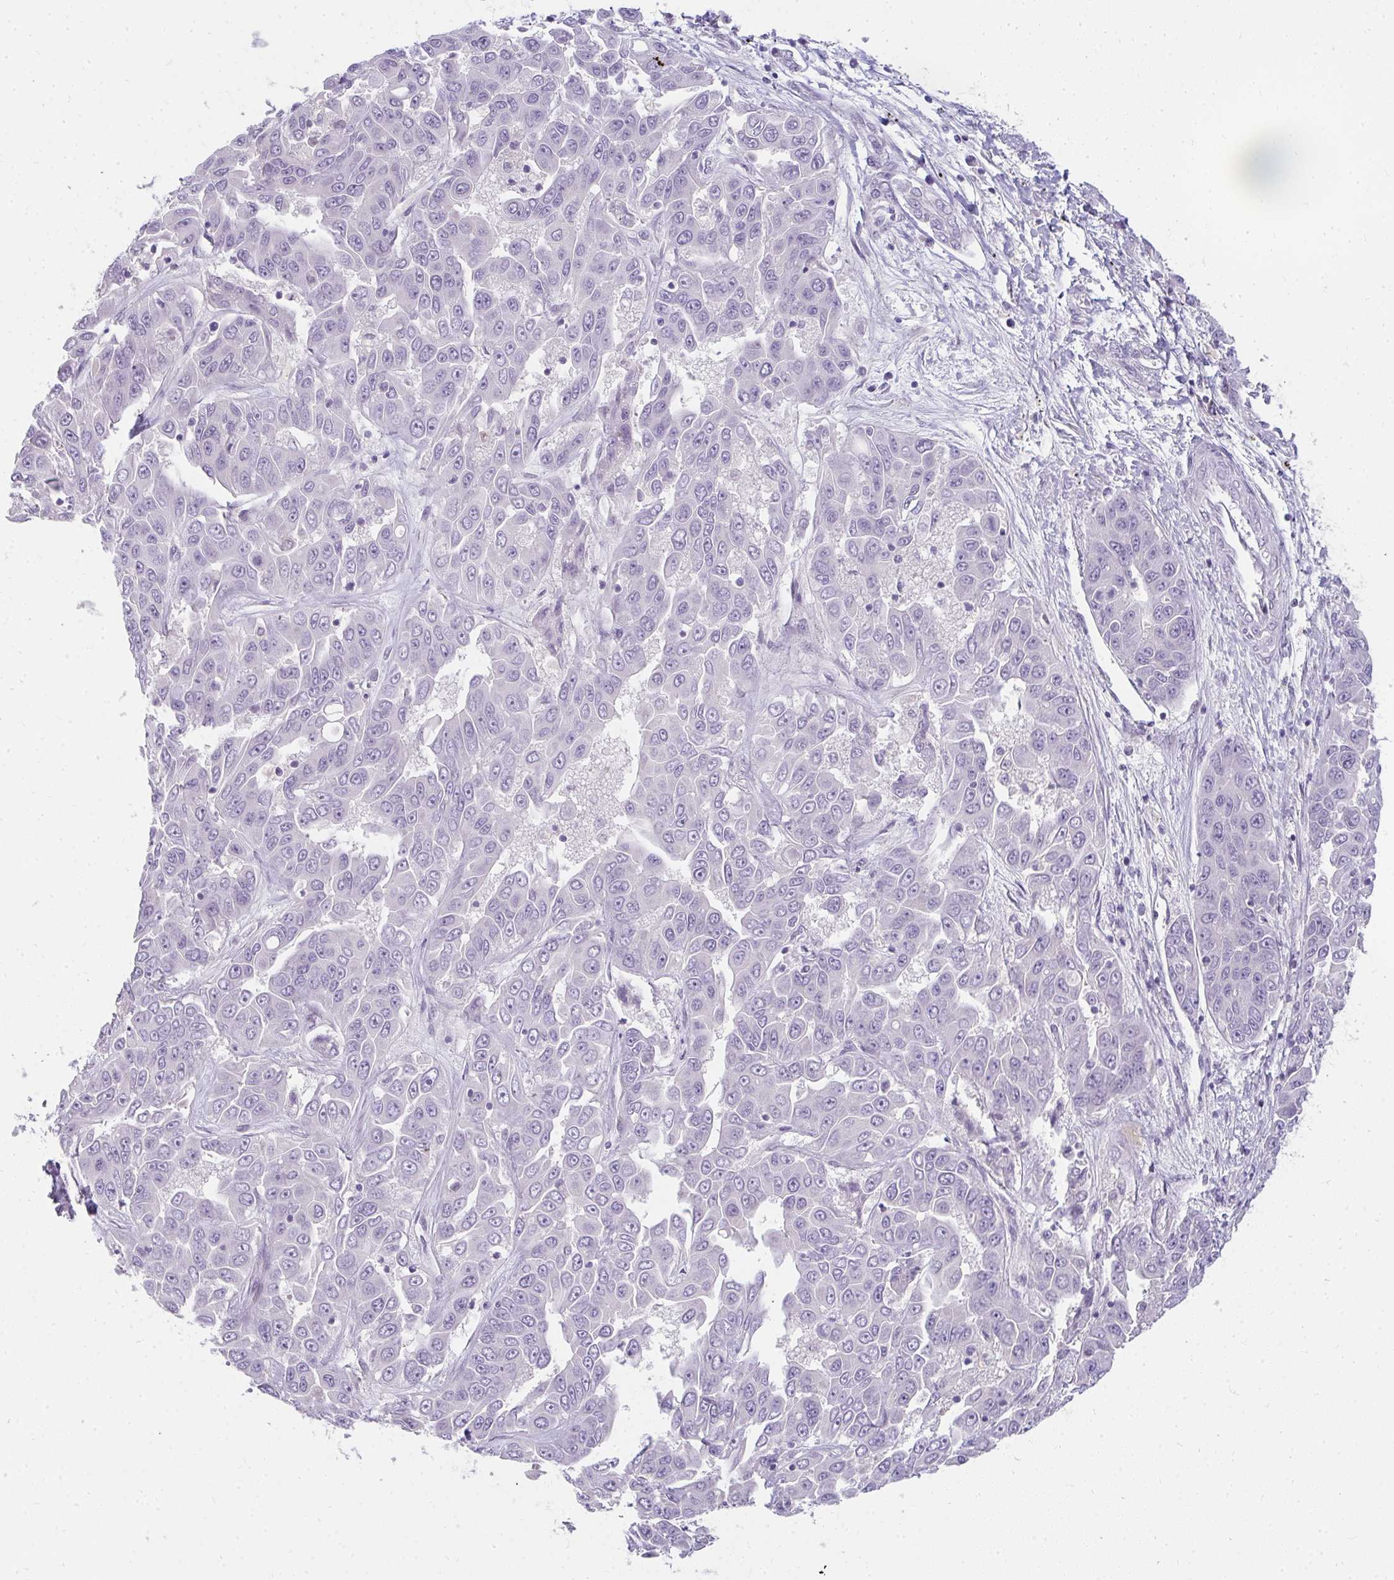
{"staining": {"intensity": "negative", "quantity": "none", "location": "none"}, "tissue": "liver cancer", "cell_type": "Tumor cells", "image_type": "cancer", "snomed": [{"axis": "morphology", "description": "Cholangiocarcinoma"}, {"axis": "topography", "description": "Liver"}], "caption": "Tumor cells show no significant protein staining in cholangiocarcinoma (liver). Nuclei are stained in blue.", "gene": "PPP1R3G", "patient": {"sex": "female", "age": 52}}